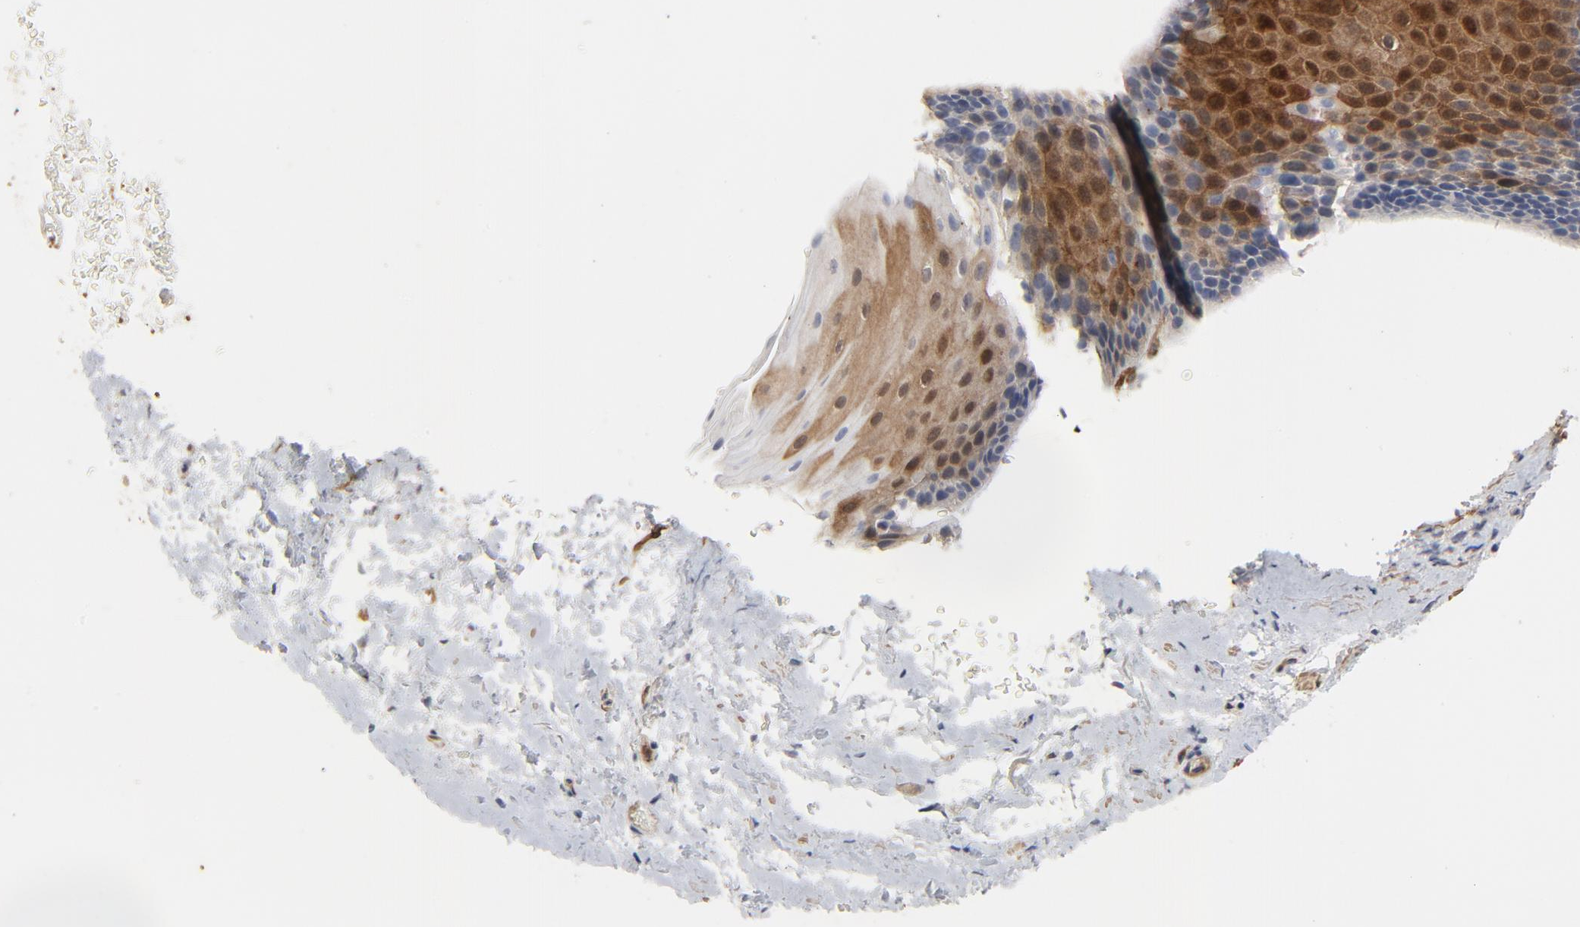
{"staining": {"intensity": "strong", "quantity": "25%-75%", "location": "cytoplasmic/membranous,nuclear"}, "tissue": "esophagus", "cell_type": "Squamous epithelial cells", "image_type": "normal", "snomed": [{"axis": "morphology", "description": "Normal tissue, NOS"}, {"axis": "topography", "description": "Esophagus"}], "caption": "IHC photomicrograph of unremarkable esophagus: human esophagus stained using immunohistochemistry displays high levels of strong protein expression localized specifically in the cytoplasmic/membranous,nuclear of squamous epithelial cells, appearing as a cytoplasmic/membranous,nuclear brown color.", "gene": "KDR", "patient": {"sex": "female", "age": 70}}